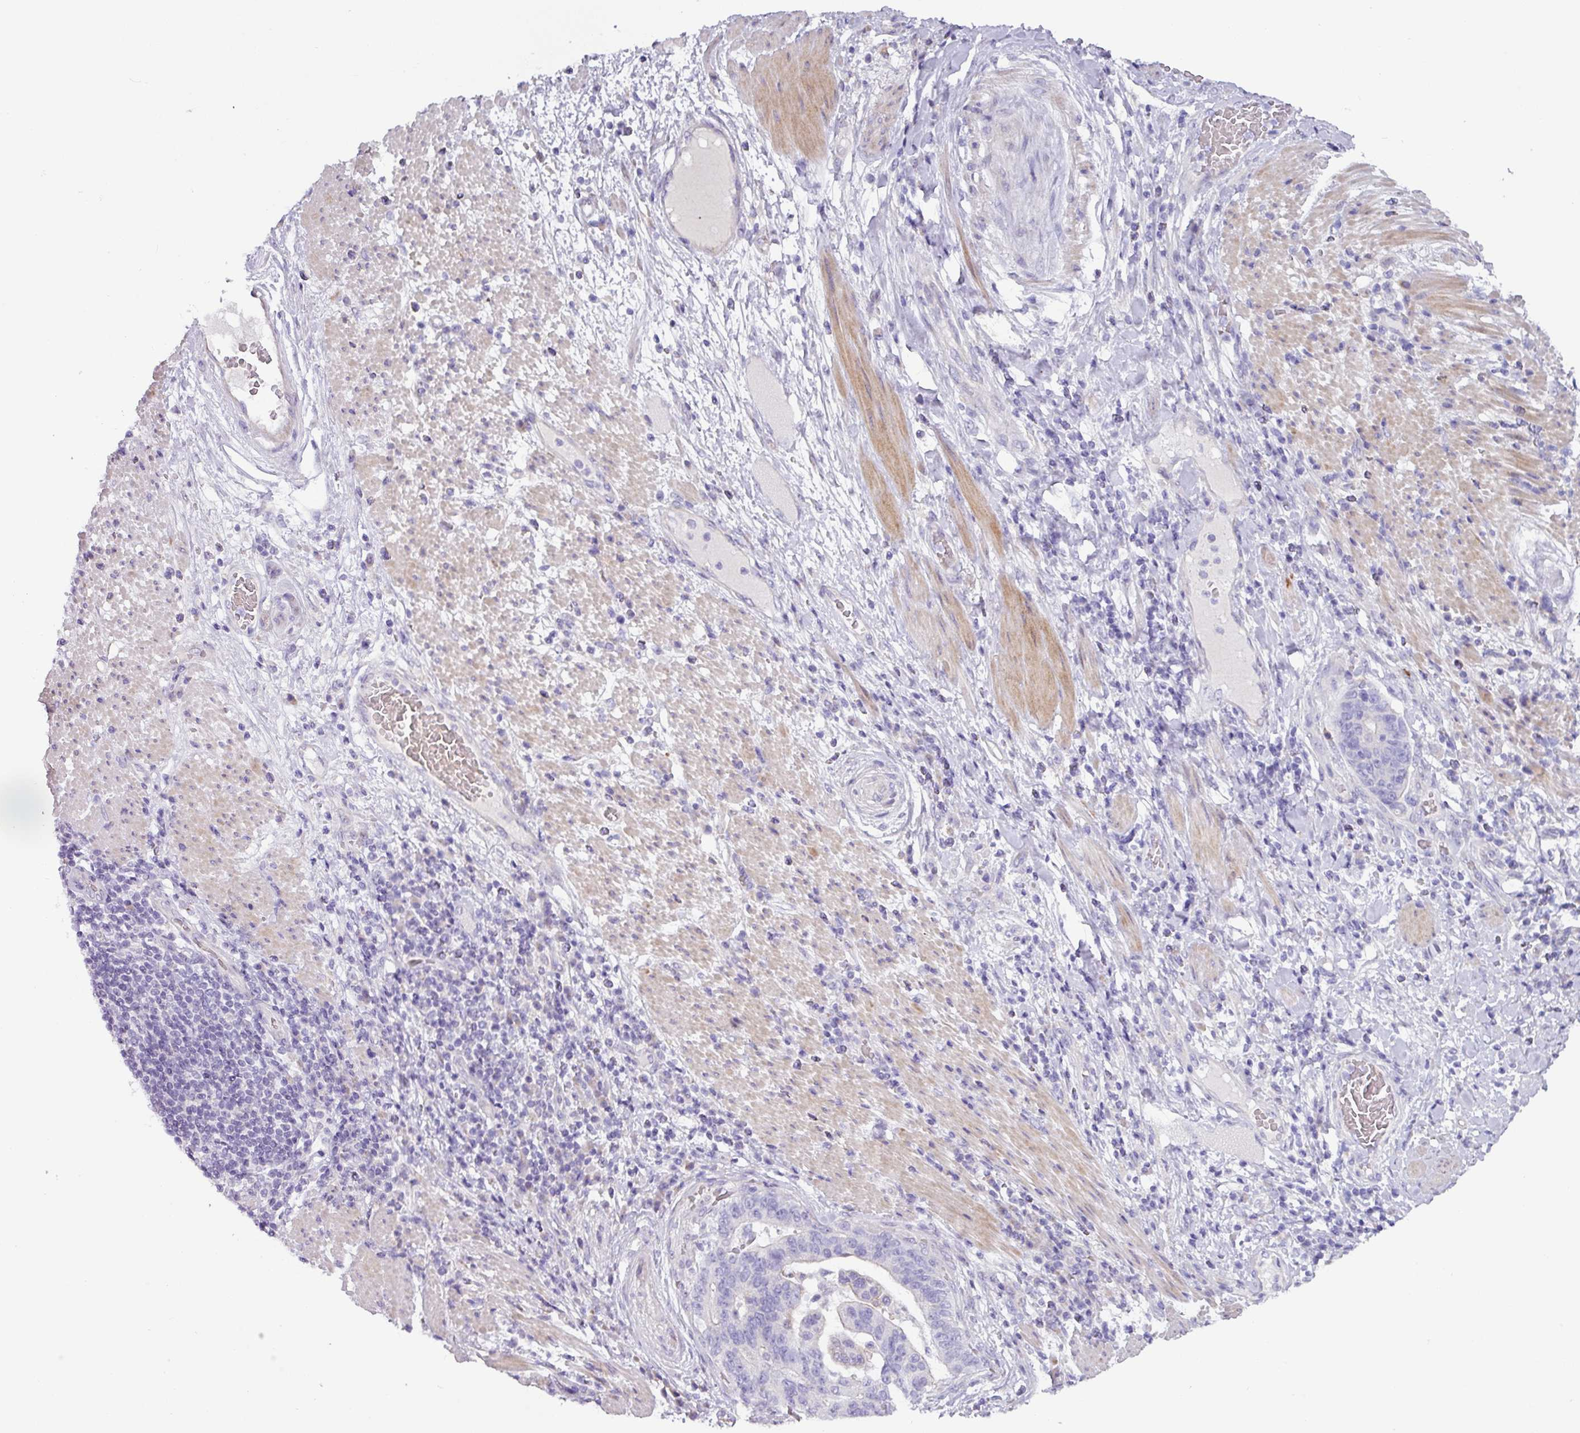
{"staining": {"intensity": "negative", "quantity": "none", "location": "none"}, "tissue": "stomach cancer", "cell_type": "Tumor cells", "image_type": "cancer", "snomed": [{"axis": "morphology", "description": "Normal tissue, NOS"}, {"axis": "morphology", "description": "Adenocarcinoma, NOS"}, {"axis": "topography", "description": "Stomach"}], "caption": "Tumor cells are negative for brown protein staining in adenocarcinoma (stomach). (DAB IHC visualized using brightfield microscopy, high magnification).", "gene": "RGS16", "patient": {"sex": "female", "age": 64}}